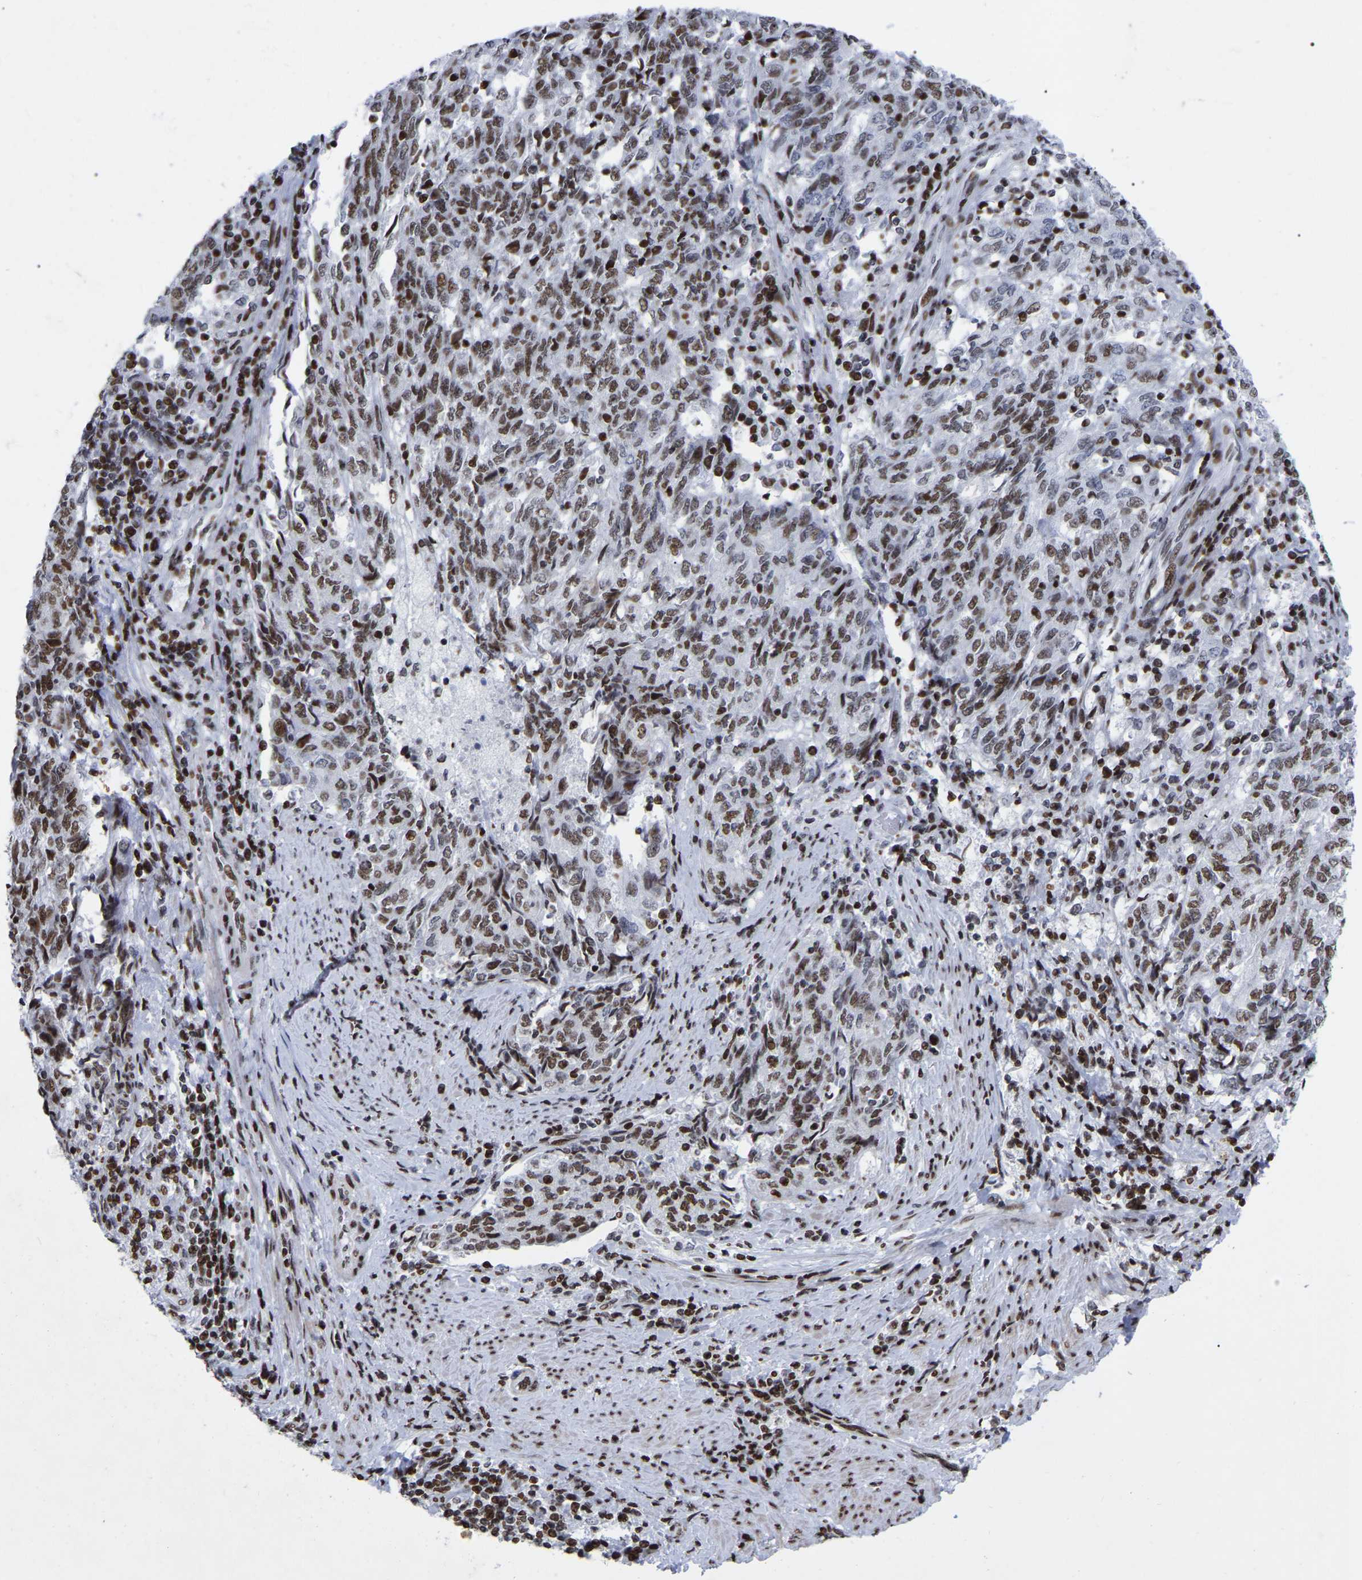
{"staining": {"intensity": "moderate", "quantity": ">75%", "location": "nuclear"}, "tissue": "endometrial cancer", "cell_type": "Tumor cells", "image_type": "cancer", "snomed": [{"axis": "morphology", "description": "Adenocarcinoma, NOS"}, {"axis": "topography", "description": "Endometrium"}], "caption": "Moderate nuclear protein staining is present in approximately >75% of tumor cells in endometrial cancer. Using DAB (brown) and hematoxylin (blue) stains, captured at high magnification using brightfield microscopy.", "gene": "PRCC", "patient": {"sex": "female", "age": 80}}